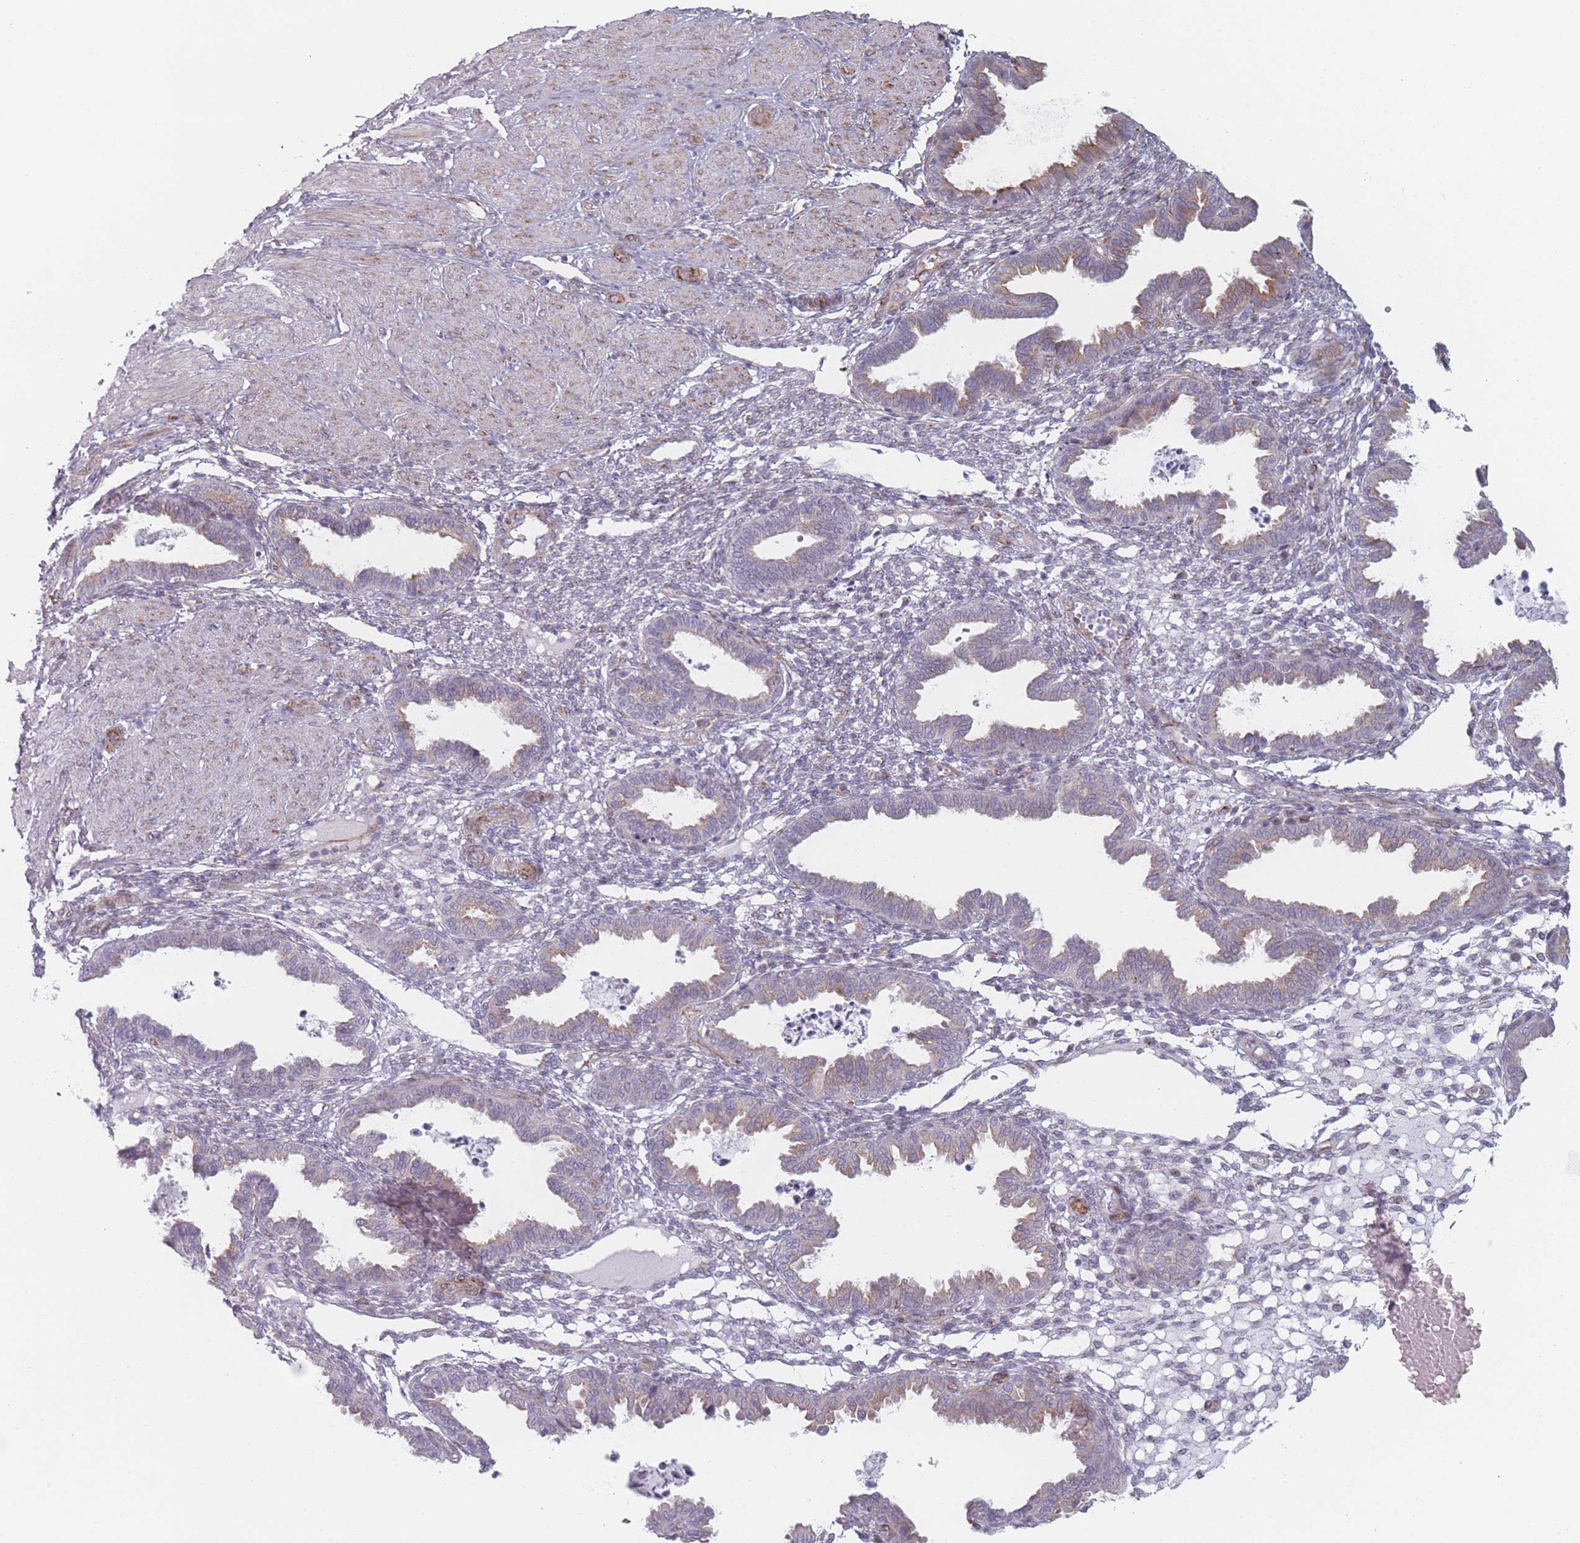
{"staining": {"intensity": "negative", "quantity": "none", "location": "none"}, "tissue": "endometrium", "cell_type": "Cells in endometrial stroma", "image_type": "normal", "snomed": [{"axis": "morphology", "description": "Normal tissue, NOS"}, {"axis": "topography", "description": "Endometrium"}], "caption": "Immunohistochemistry (IHC) micrograph of normal endometrium stained for a protein (brown), which displays no positivity in cells in endometrial stroma. (Immunohistochemistry (IHC), brightfield microscopy, high magnification).", "gene": "RNF4", "patient": {"sex": "female", "age": 33}}